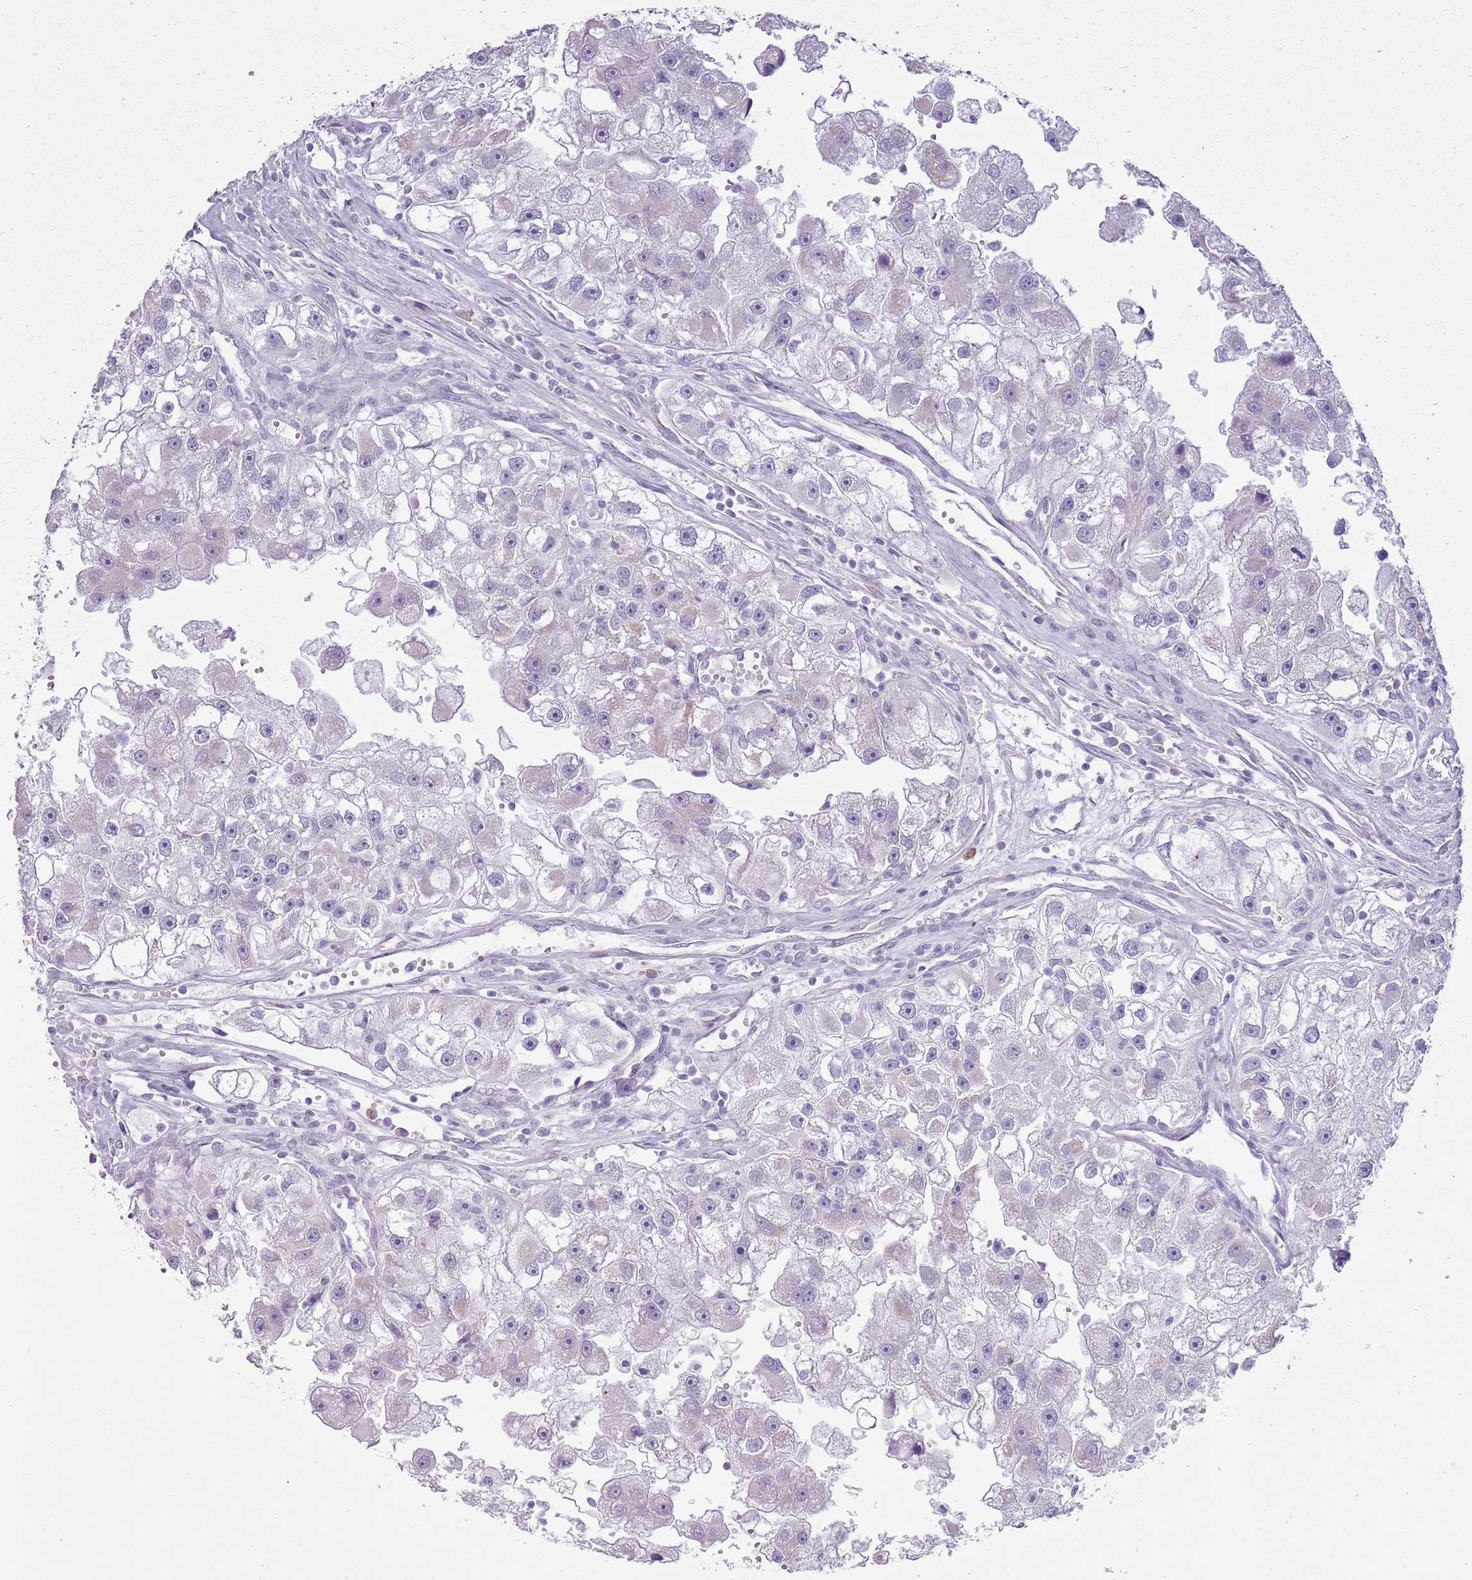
{"staining": {"intensity": "negative", "quantity": "none", "location": "none"}, "tissue": "renal cancer", "cell_type": "Tumor cells", "image_type": "cancer", "snomed": [{"axis": "morphology", "description": "Adenocarcinoma, NOS"}, {"axis": "topography", "description": "Kidney"}], "caption": "IHC photomicrograph of renal cancer stained for a protein (brown), which displays no positivity in tumor cells.", "gene": "RPL3L", "patient": {"sex": "male", "age": 63}}